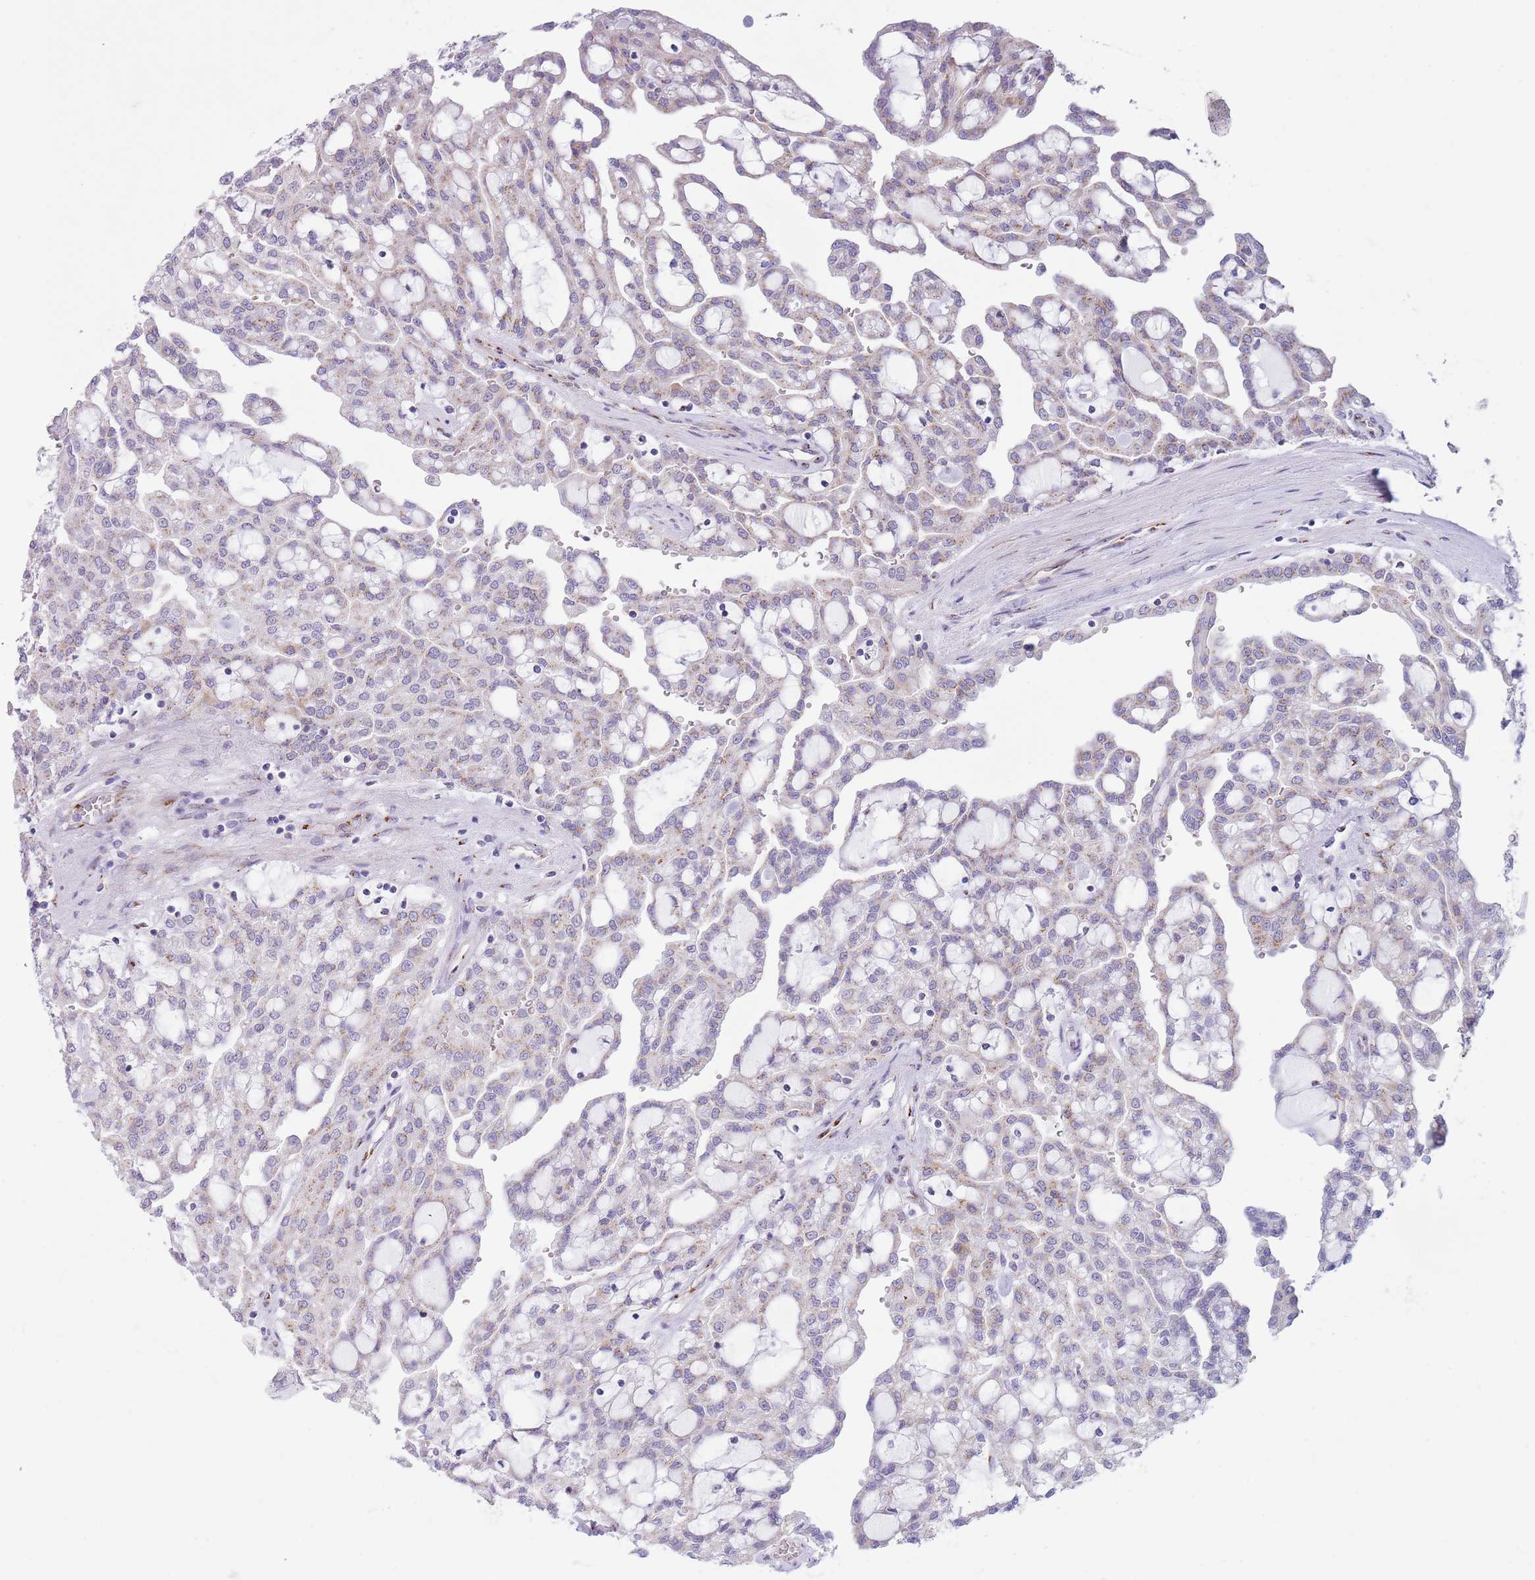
{"staining": {"intensity": "negative", "quantity": "none", "location": "none"}, "tissue": "renal cancer", "cell_type": "Tumor cells", "image_type": "cancer", "snomed": [{"axis": "morphology", "description": "Adenocarcinoma, NOS"}, {"axis": "topography", "description": "Kidney"}], "caption": "DAB (3,3'-diaminobenzidine) immunohistochemical staining of human renal cancer (adenocarcinoma) exhibits no significant positivity in tumor cells.", "gene": "C20orf96", "patient": {"sex": "male", "age": 63}}